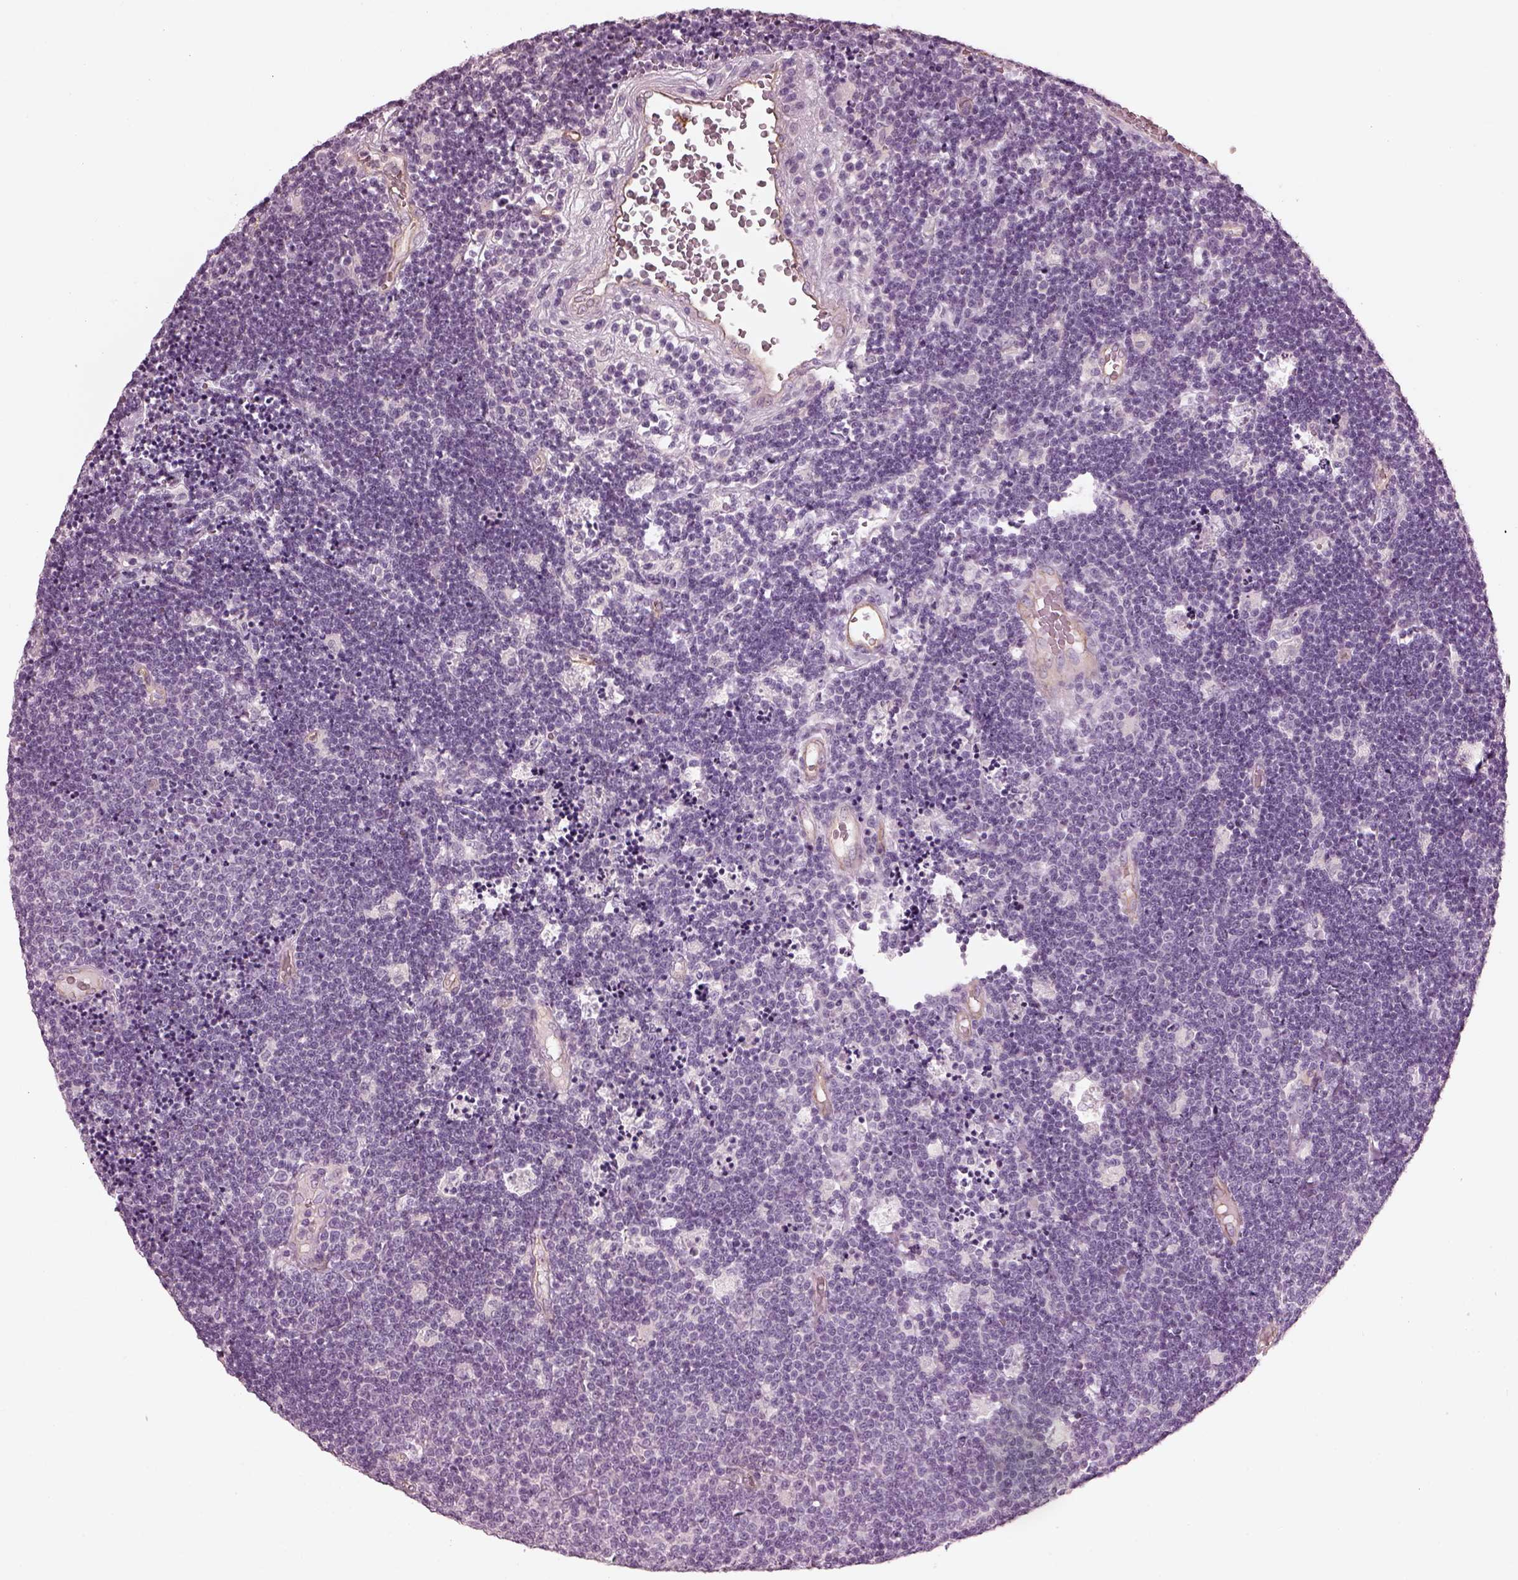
{"staining": {"intensity": "negative", "quantity": "none", "location": "none"}, "tissue": "lymphoma", "cell_type": "Tumor cells", "image_type": "cancer", "snomed": [{"axis": "morphology", "description": "Malignant lymphoma, non-Hodgkin's type, Low grade"}, {"axis": "topography", "description": "Brain"}], "caption": "Immunohistochemical staining of human lymphoma exhibits no significant positivity in tumor cells. Nuclei are stained in blue.", "gene": "EIF4E1B", "patient": {"sex": "female", "age": 66}}